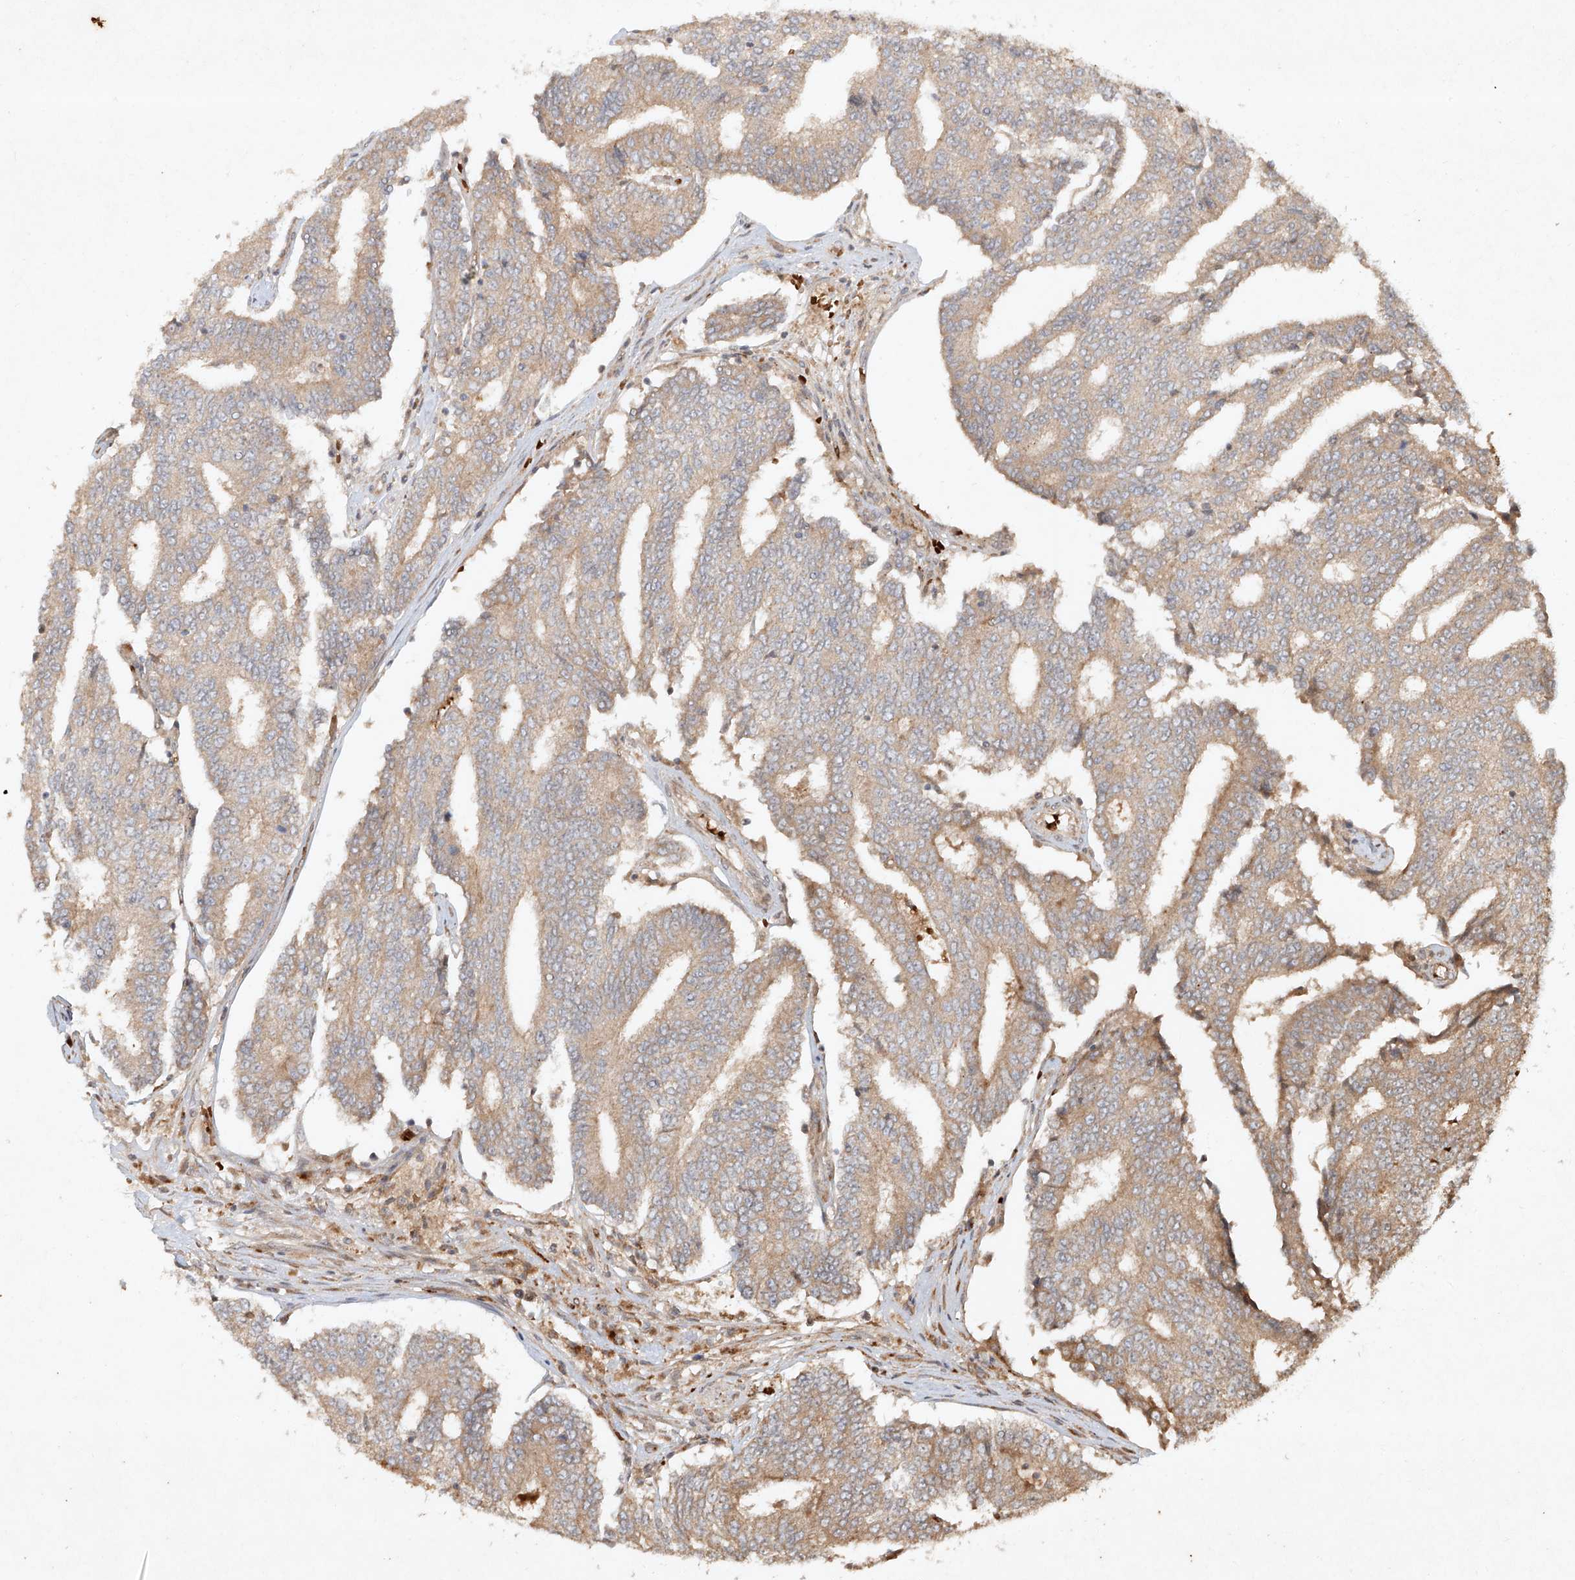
{"staining": {"intensity": "weak", "quantity": "<25%", "location": "cytoplasmic/membranous"}, "tissue": "prostate cancer", "cell_type": "Tumor cells", "image_type": "cancer", "snomed": [{"axis": "morphology", "description": "Normal tissue, NOS"}, {"axis": "morphology", "description": "Adenocarcinoma, High grade"}, {"axis": "topography", "description": "Prostate"}, {"axis": "topography", "description": "Seminal veicle"}], "caption": "This is an immunohistochemistry image of human prostate high-grade adenocarcinoma. There is no positivity in tumor cells.", "gene": "CYYR1", "patient": {"sex": "male", "age": 55}}